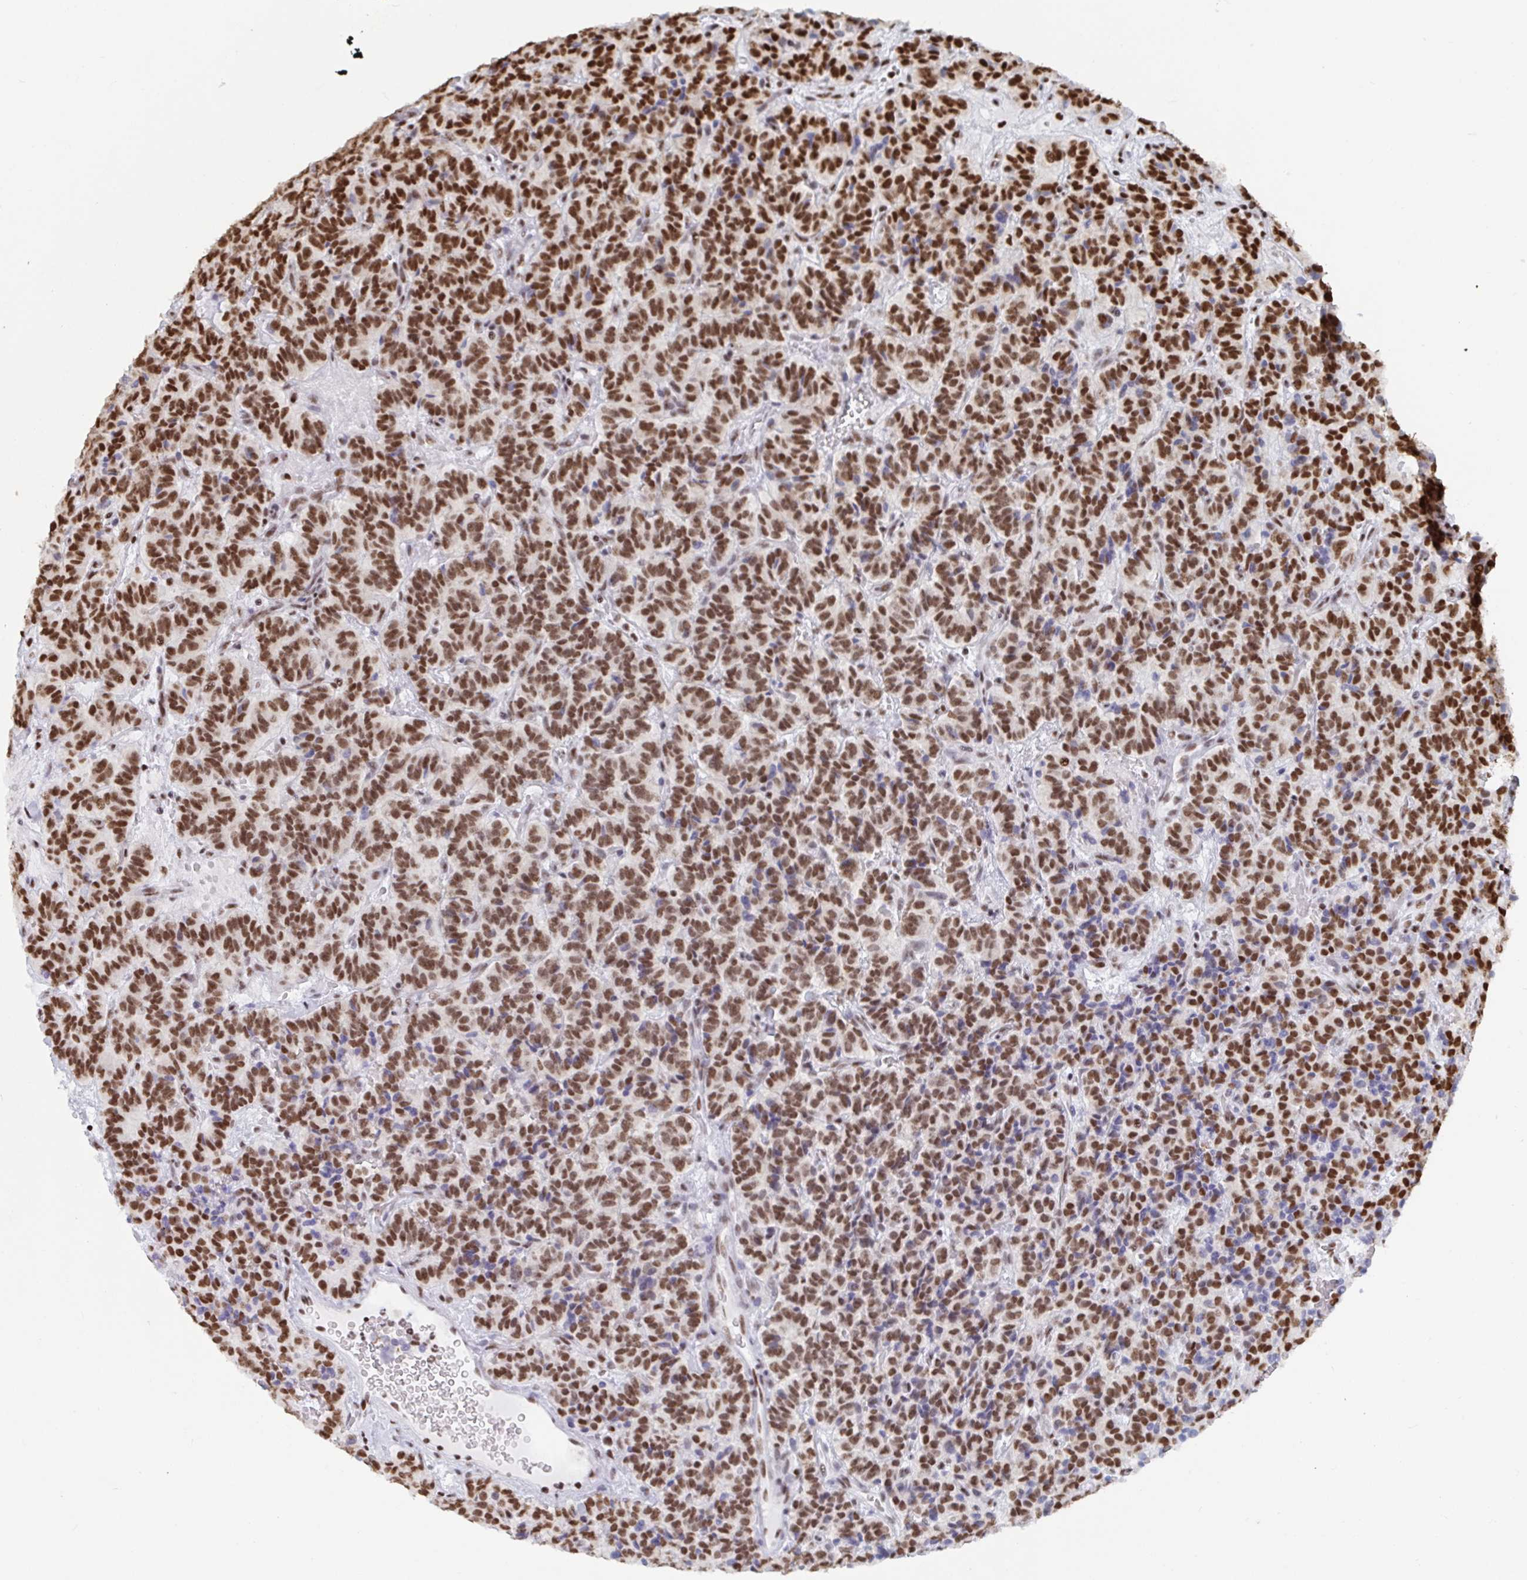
{"staining": {"intensity": "moderate", "quantity": ">75%", "location": "nuclear"}, "tissue": "carcinoid", "cell_type": "Tumor cells", "image_type": "cancer", "snomed": [{"axis": "morphology", "description": "Carcinoid, malignant, NOS"}, {"axis": "topography", "description": "Pancreas"}], "caption": "Malignant carcinoid stained for a protein (brown) shows moderate nuclear positive positivity in about >75% of tumor cells.", "gene": "EWSR1", "patient": {"sex": "male", "age": 36}}